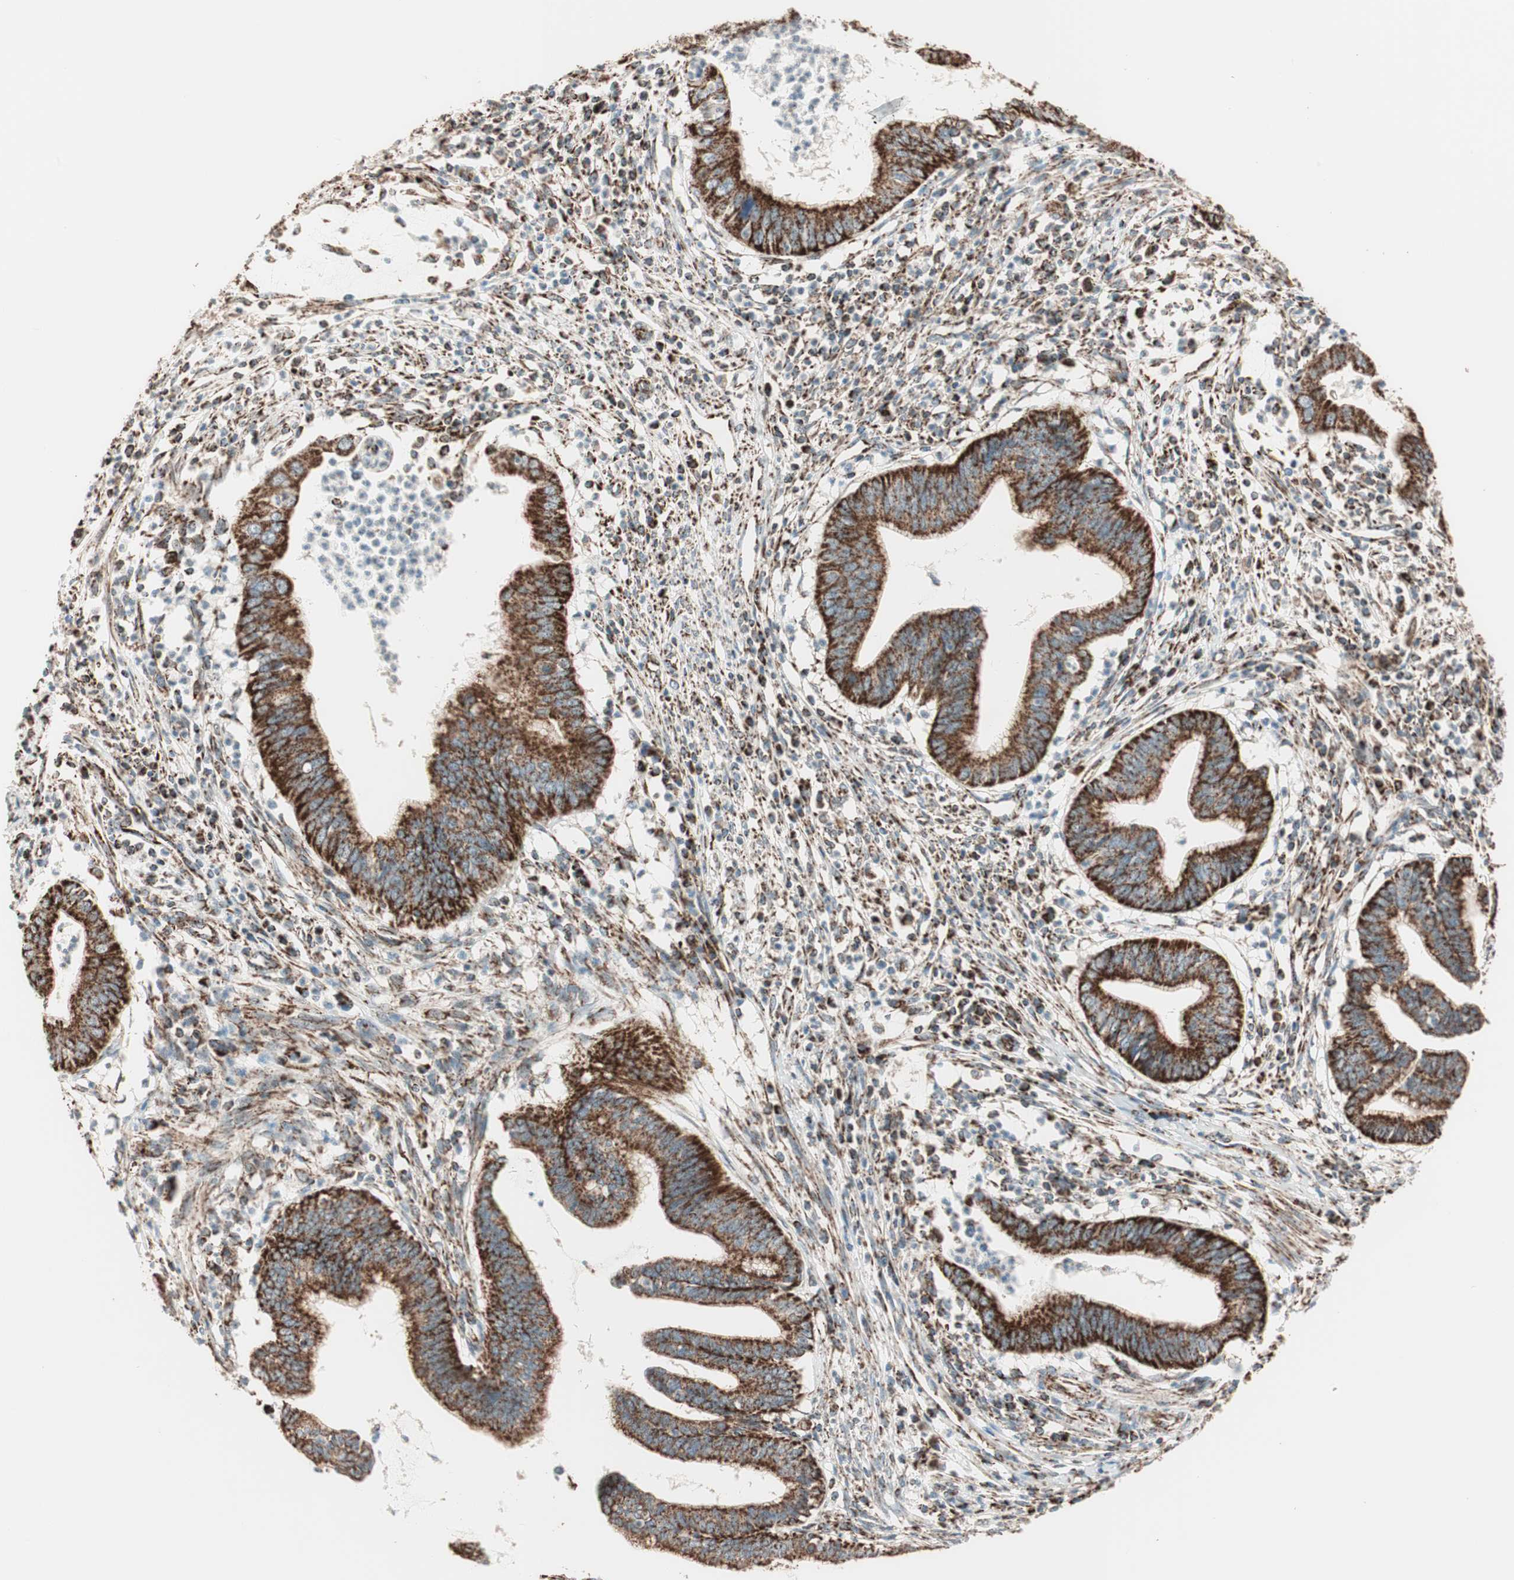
{"staining": {"intensity": "strong", "quantity": ">75%", "location": "cytoplasmic/membranous"}, "tissue": "cervical cancer", "cell_type": "Tumor cells", "image_type": "cancer", "snomed": [{"axis": "morphology", "description": "Adenocarcinoma, NOS"}, {"axis": "topography", "description": "Cervix"}], "caption": "Protein expression analysis of human adenocarcinoma (cervical) reveals strong cytoplasmic/membranous staining in approximately >75% of tumor cells. (Stains: DAB (3,3'-diaminobenzidine) in brown, nuclei in blue, Microscopy: brightfield microscopy at high magnification).", "gene": "TOMM22", "patient": {"sex": "female", "age": 36}}